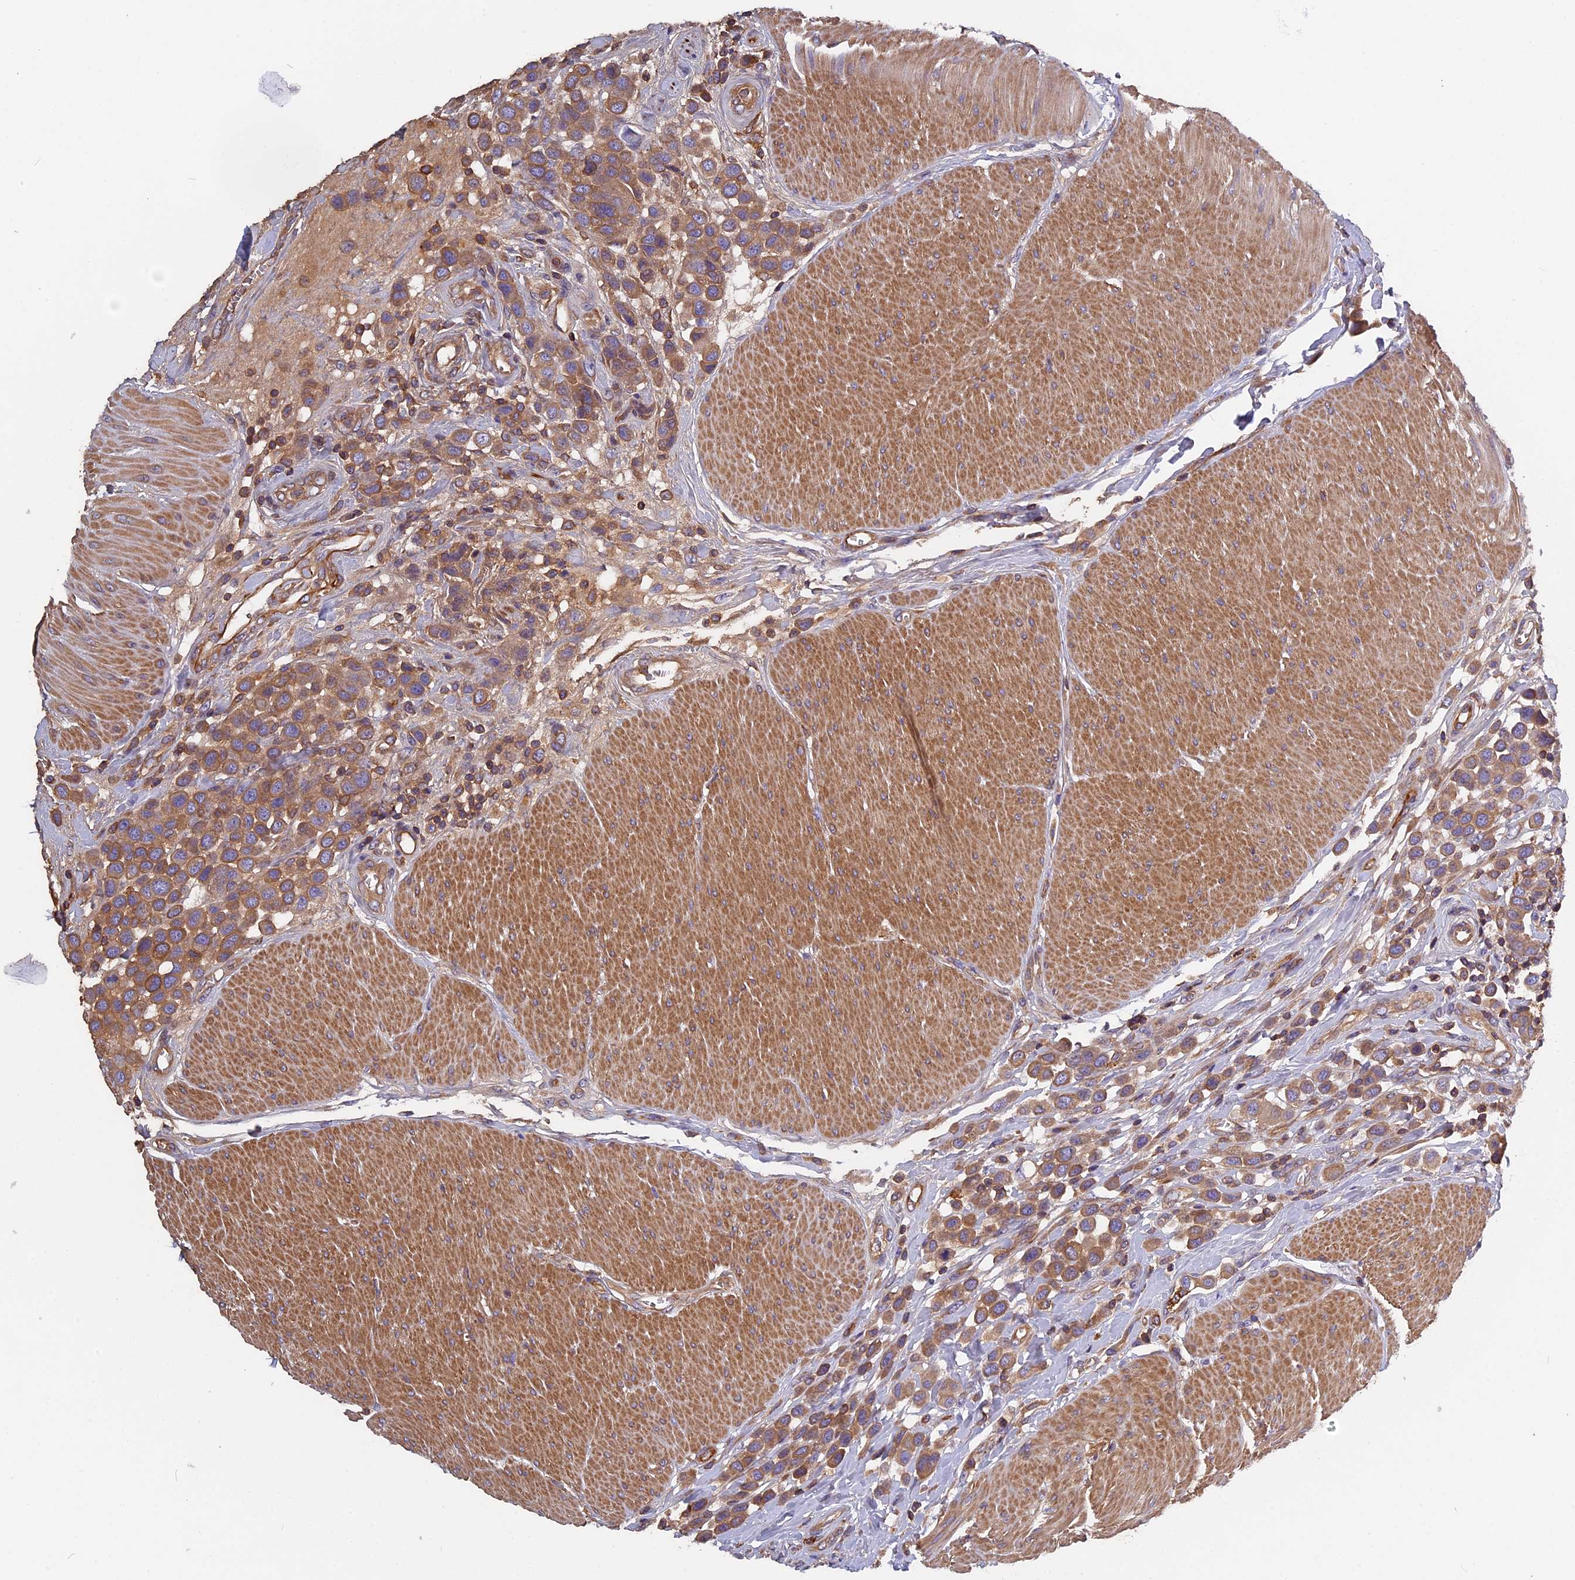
{"staining": {"intensity": "moderate", "quantity": ">75%", "location": "cytoplasmic/membranous"}, "tissue": "urothelial cancer", "cell_type": "Tumor cells", "image_type": "cancer", "snomed": [{"axis": "morphology", "description": "Urothelial carcinoma, High grade"}, {"axis": "topography", "description": "Urinary bladder"}], "caption": "IHC staining of urothelial carcinoma (high-grade), which shows medium levels of moderate cytoplasmic/membranous expression in about >75% of tumor cells indicating moderate cytoplasmic/membranous protein positivity. The staining was performed using DAB (3,3'-diaminobenzidine) (brown) for protein detection and nuclei were counterstained in hematoxylin (blue).", "gene": "CCDC153", "patient": {"sex": "male", "age": 50}}